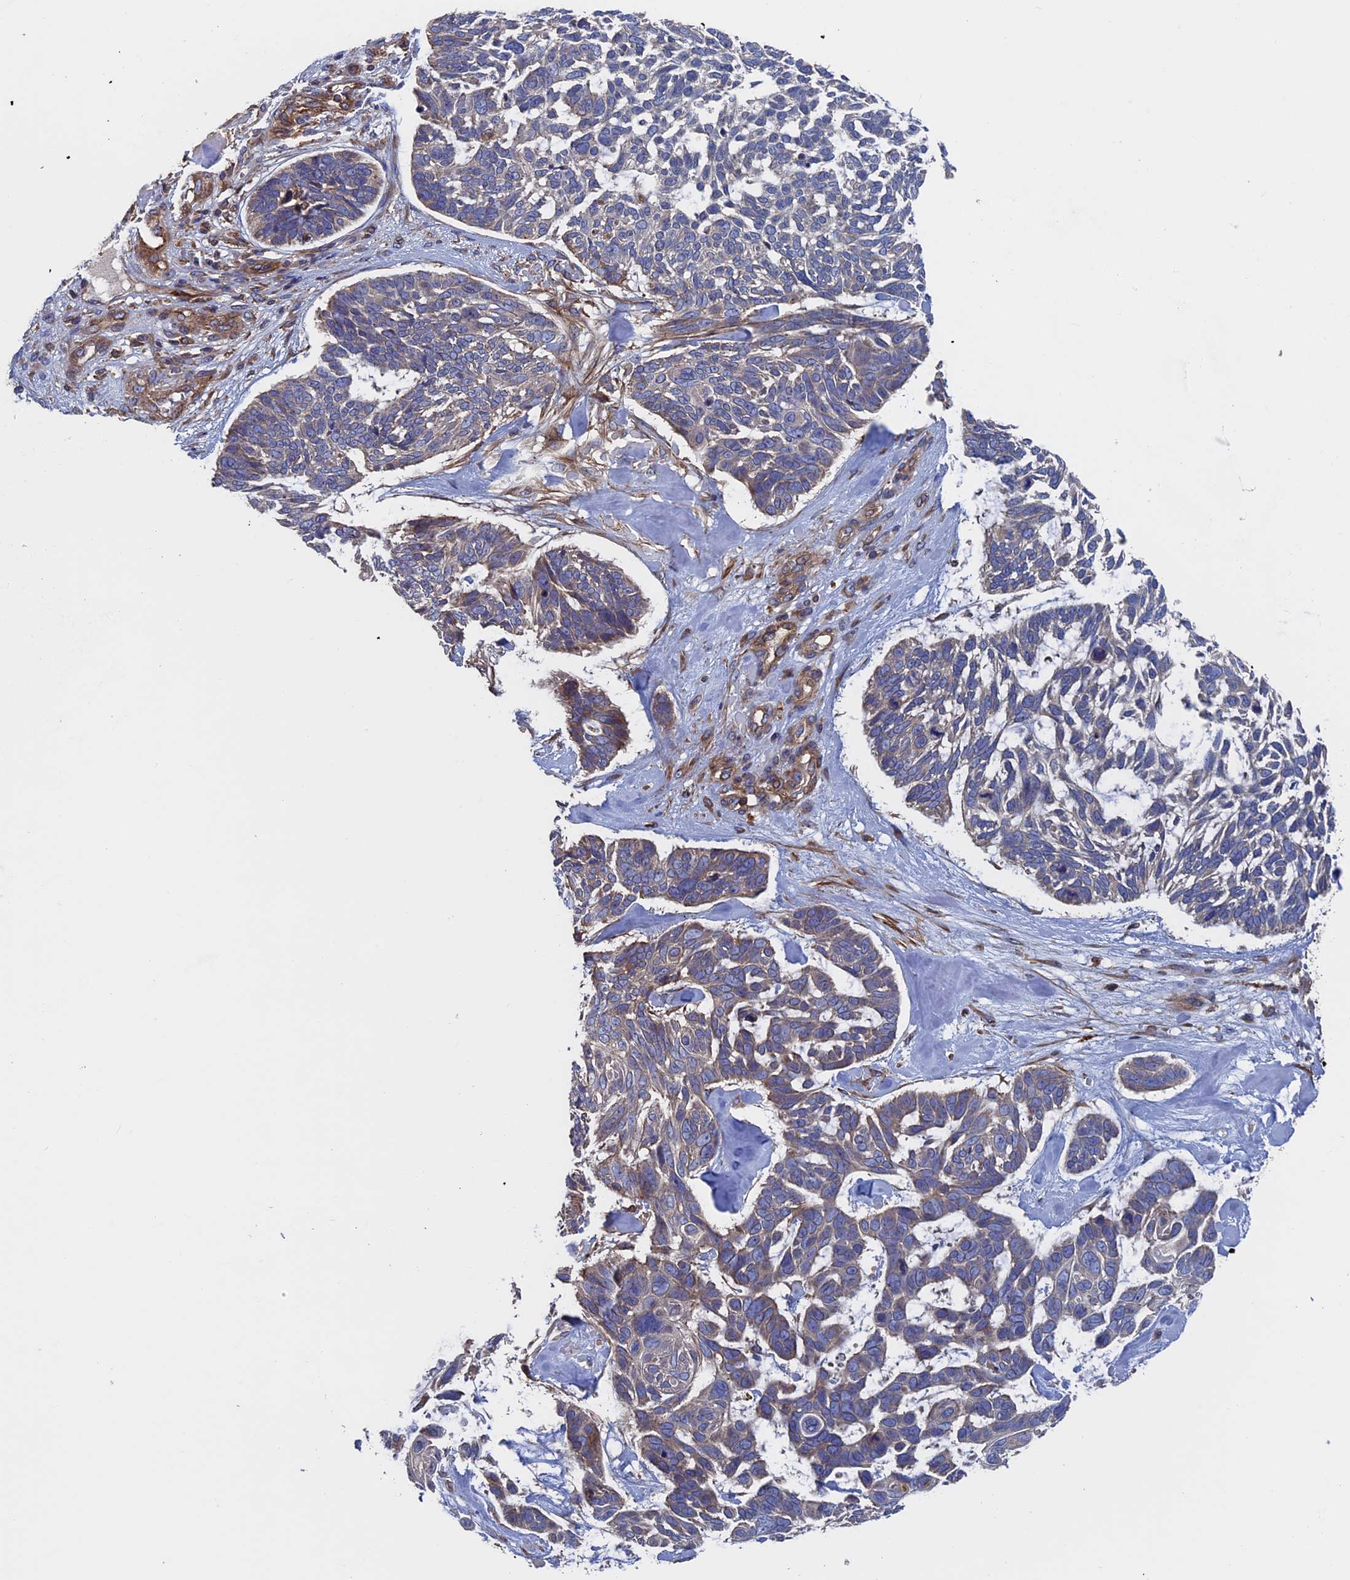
{"staining": {"intensity": "weak", "quantity": "<25%", "location": "cytoplasmic/membranous"}, "tissue": "skin cancer", "cell_type": "Tumor cells", "image_type": "cancer", "snomed": [{"axis": "morphology", "description": "Basal cell carcinoma"}, {"axis": "topography", "description": "Skin"}], "caption": "This is an immunohistochemistry (IHC) micrograph of human skin cancer (basal cell carcinoma). There is no staining in tumor cells.", "gene": "DNAJC3", "patient": {"sex": "male", "age": 88}}